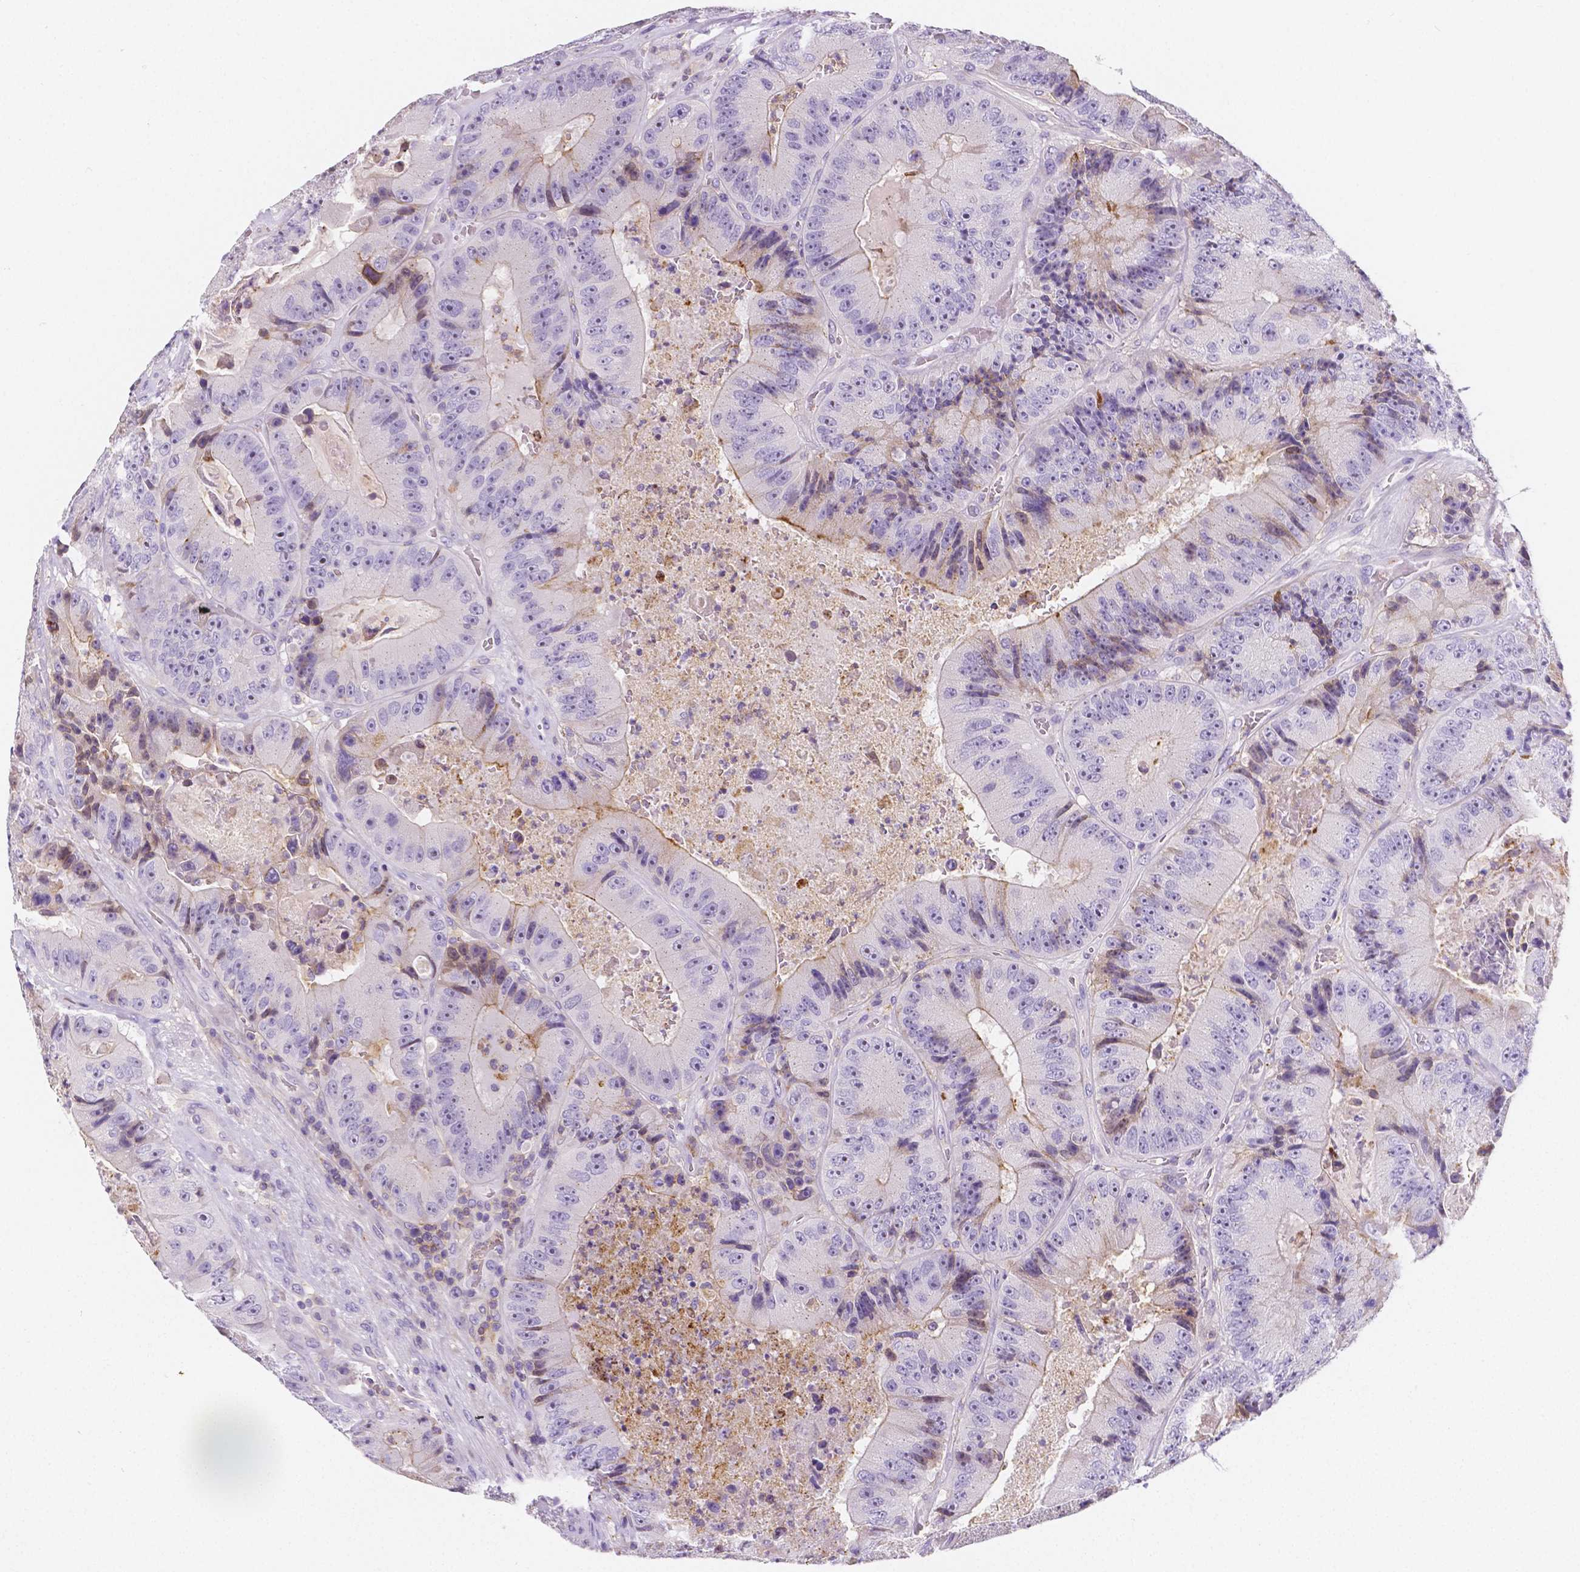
{"staining": {"intensity": "moderate", "quantity": "<25%", "location": "cytoplasmic/membranous,nuclear"}, "tissue": "colorectal cancer", "cell_type": "Tumor cells", "image_type": "cancer", "snomed": [{"axis": "morphology", "description": "Adenocarcinoma, NOS"}, {"axis": "topography", "description": "Colon"}], "caption": "A high-resolution histopathology image shows immunohistochemistry (IHC) staining of colorectal adenocarcinoma, which shows moderate cytoplasmic/membranous and nuclear staining in approximately <25% of tumor cells.", "gene": "GABRD", "patient": {"sex": "female", "age": 86}}